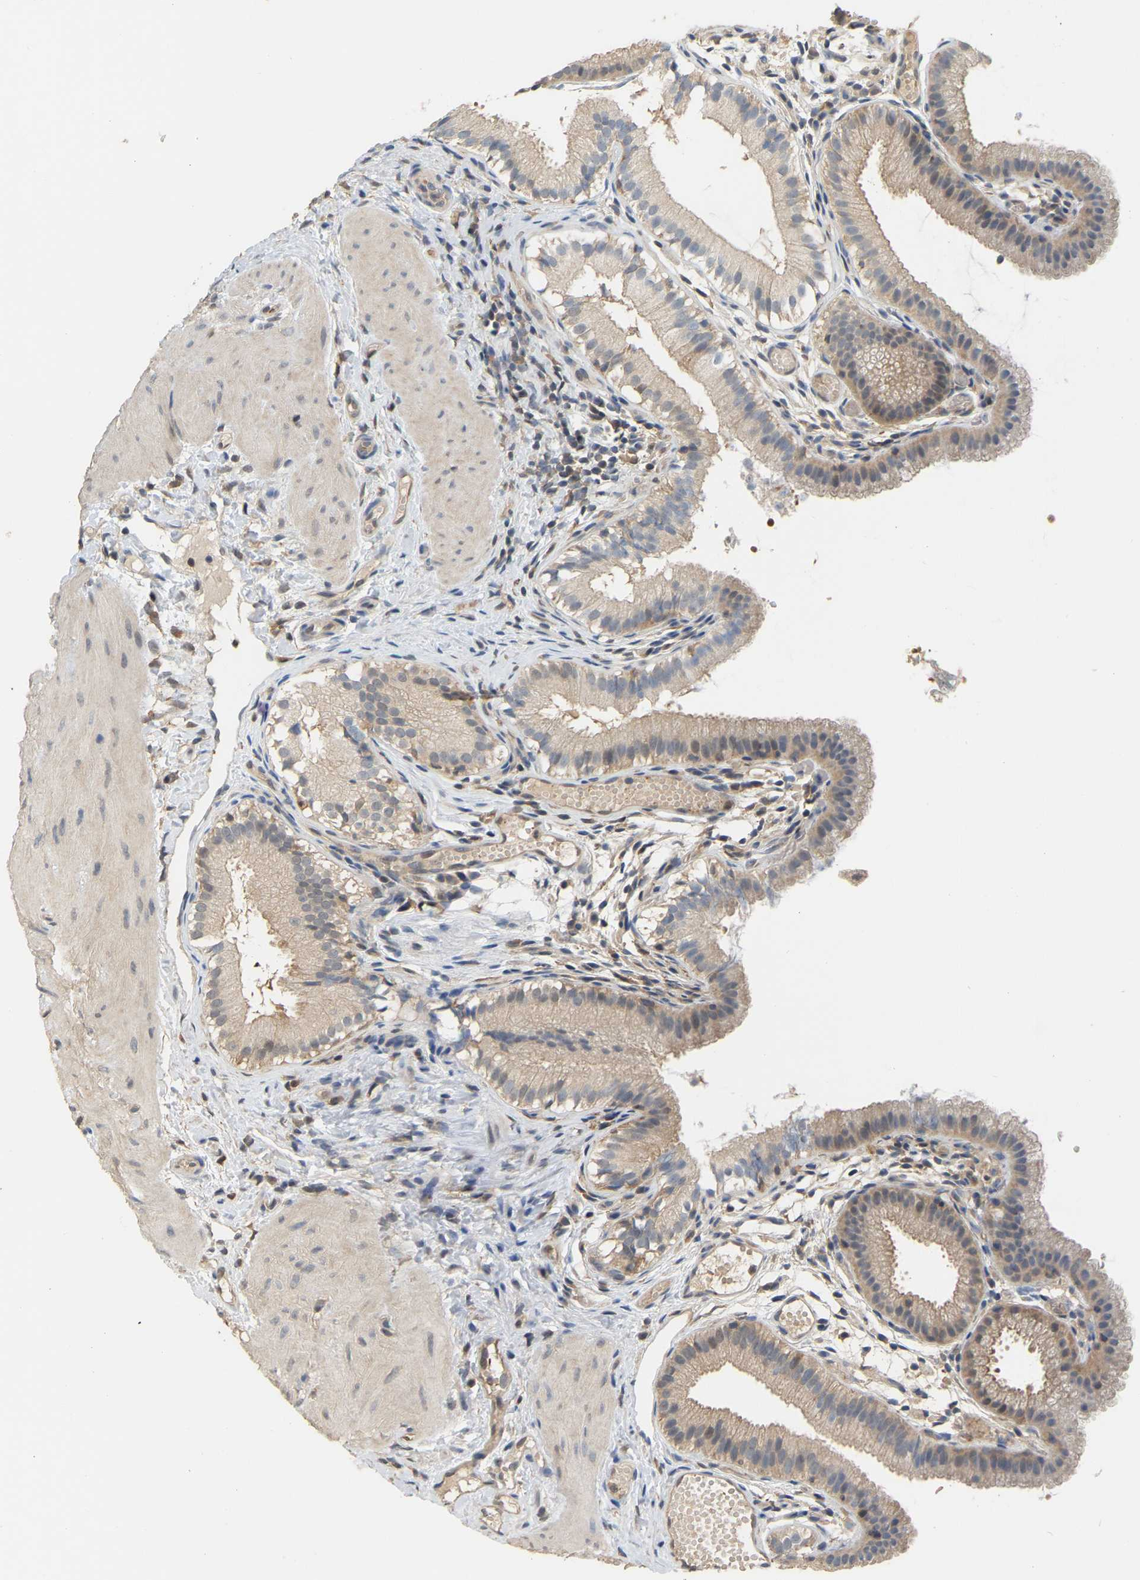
{"staining": {"intensity": "moderate", "quantity": ">75%", "location": "cytoplasmic/membranous"}, "tissue": "gallbladder", "cell_type": "Glandular cells", "image_type": "normal", "snomed": [{"axis": "morphology", "description": "Normal tissue, NOS"}, {"axis": "topography", "description": "Gallbladder"}], "caption": "Gallbladder stained for a protein reveals moderate cytoplasmic/membranous positivity in glandular cells. Immunohistochemistry stains the protein in brown and the nuclei are stained blue.", "gene": "MTPN", "patient": {"sex": "female", "age": 26}}